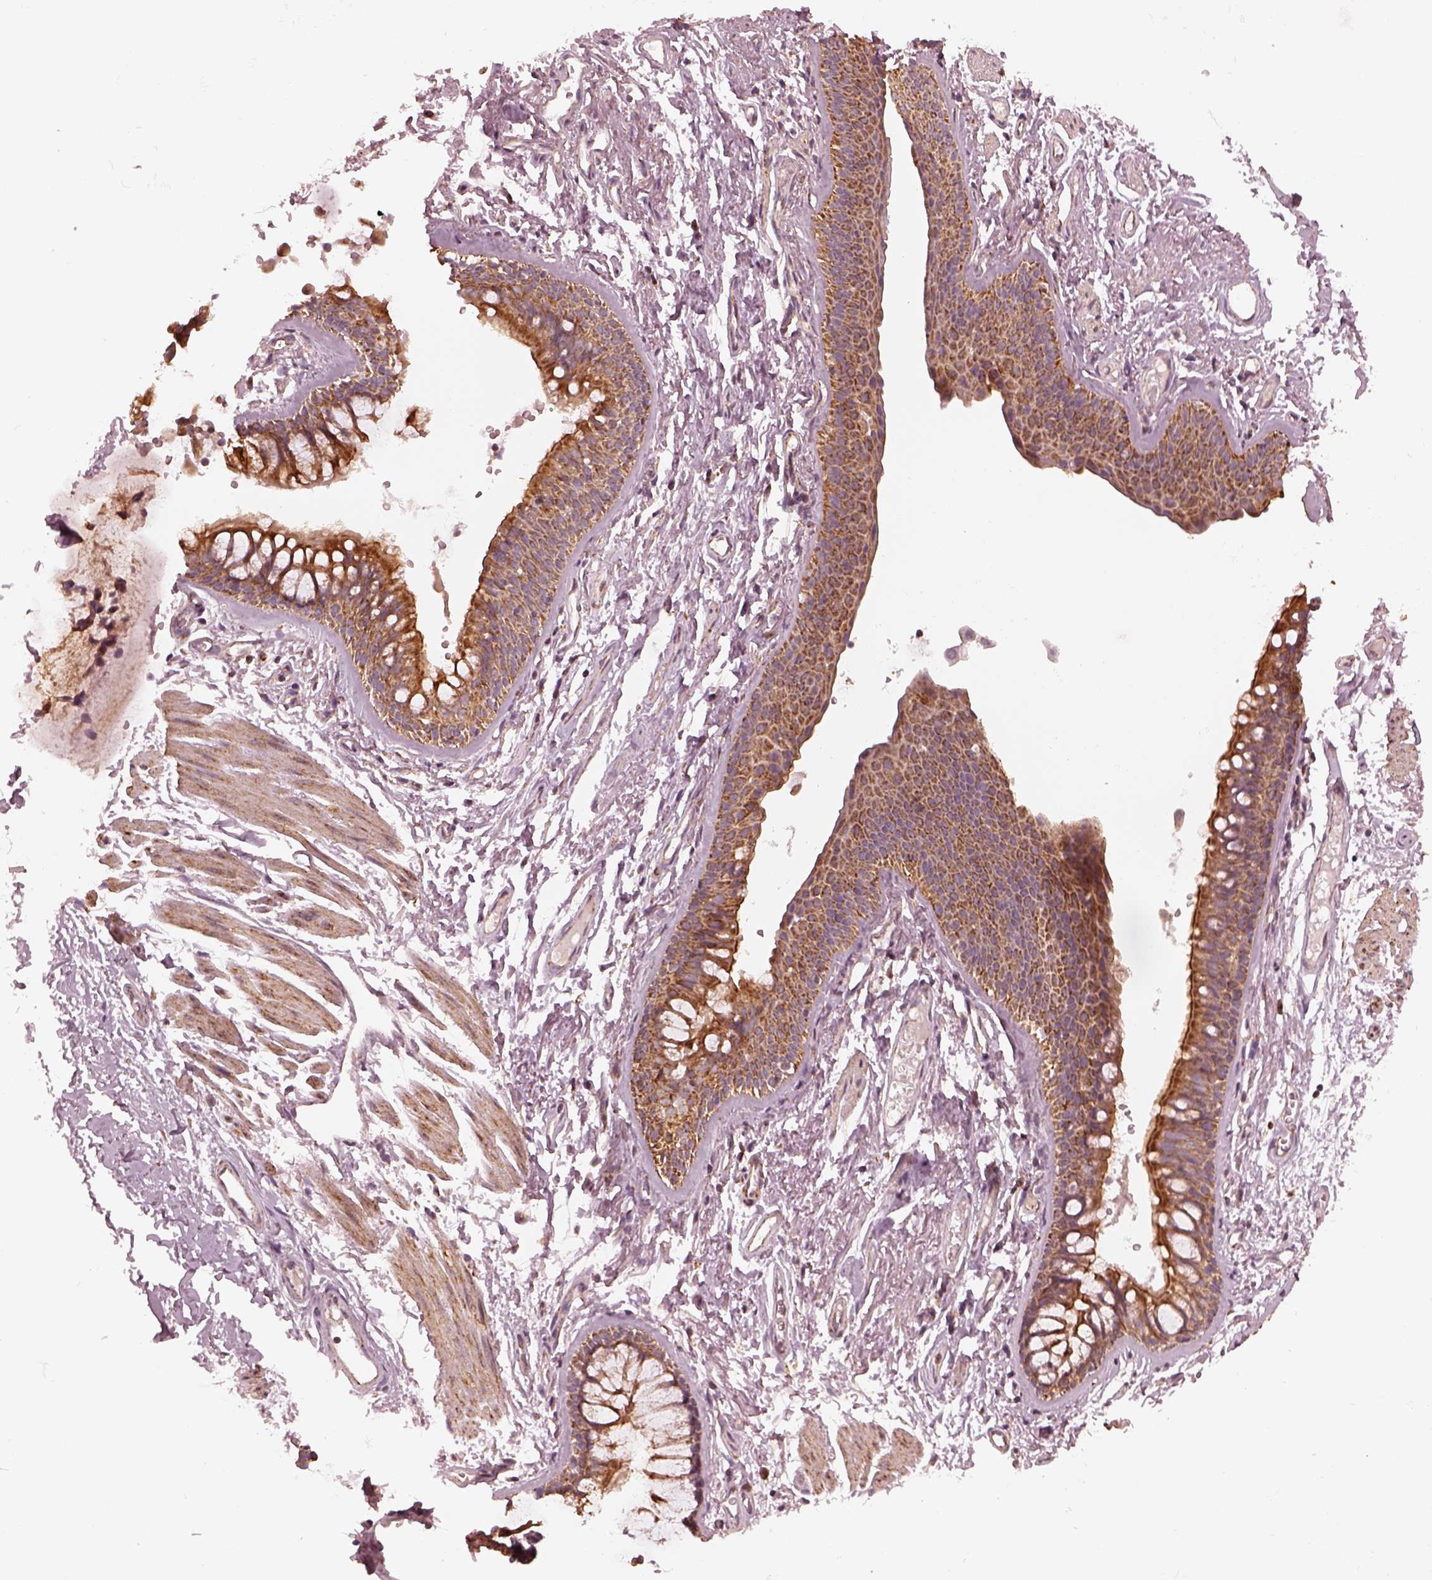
{"staining": {"intensity": "weak", "quantity": "<25%", "location": "cytoplasmic/membranous"}, "tissue": "soft tissue", "cell_type": "Chondrocytes", "image_type": "normal", "snomed": [{"axis": "morphology", "description": "Normal tissue, NOS"}, {"axis": "topography", "description": "Cartilage tissue"}, {"axis": "topography", "description": "Bronchus"}], "caption": "The histopathology image shows no significant positivity in chondrocytes of soft tissue. (DAB (3,3'-diaminobenzidine) immunohistochemistry (IHC), high magnification).", "gene": "NDUFB10", "patient": {"sex": "female", "age": 79}}